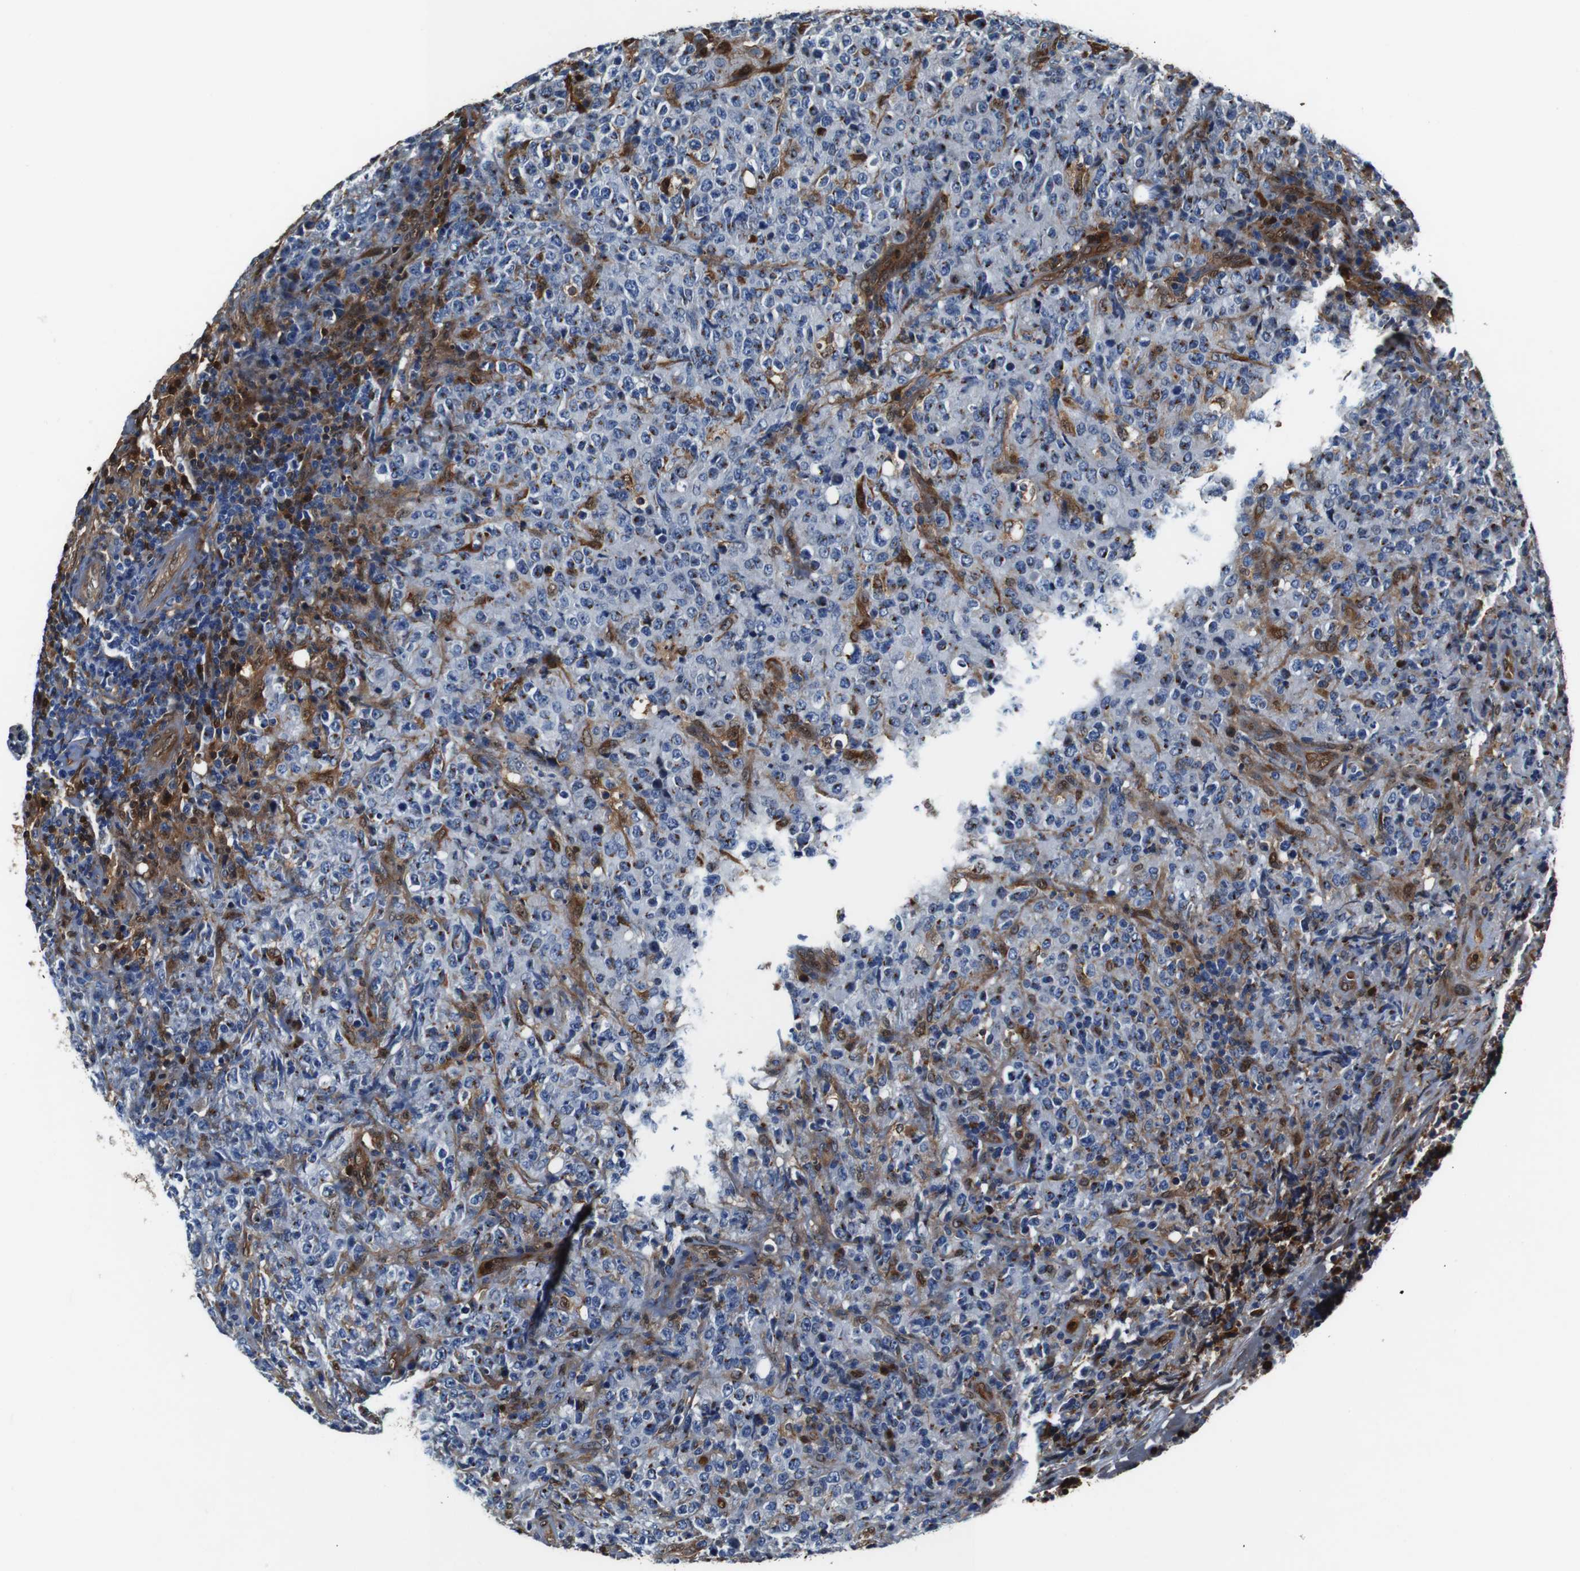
{"staining": {"intensity": "negative", "quantity": "none", "location": "none"}, "tissue": "lymphoma", "cell_type": "Tumor cells", "image_type": "cancer", "snomed": [{"axis": "morphology", "description": "Malignant lymphoma, non-Hodgkin's type, High grade"}, {"axis": "topography", "description": "Tonsil"}], "caption": "Lymphoma was stained to show a protein in brown. There is no significant expression in tumor cells. (DAB immunohistochemistry with hematoxylin counter stain).", "gene": "ANXA1", "patient": {"sex": "female", "age": 36}}